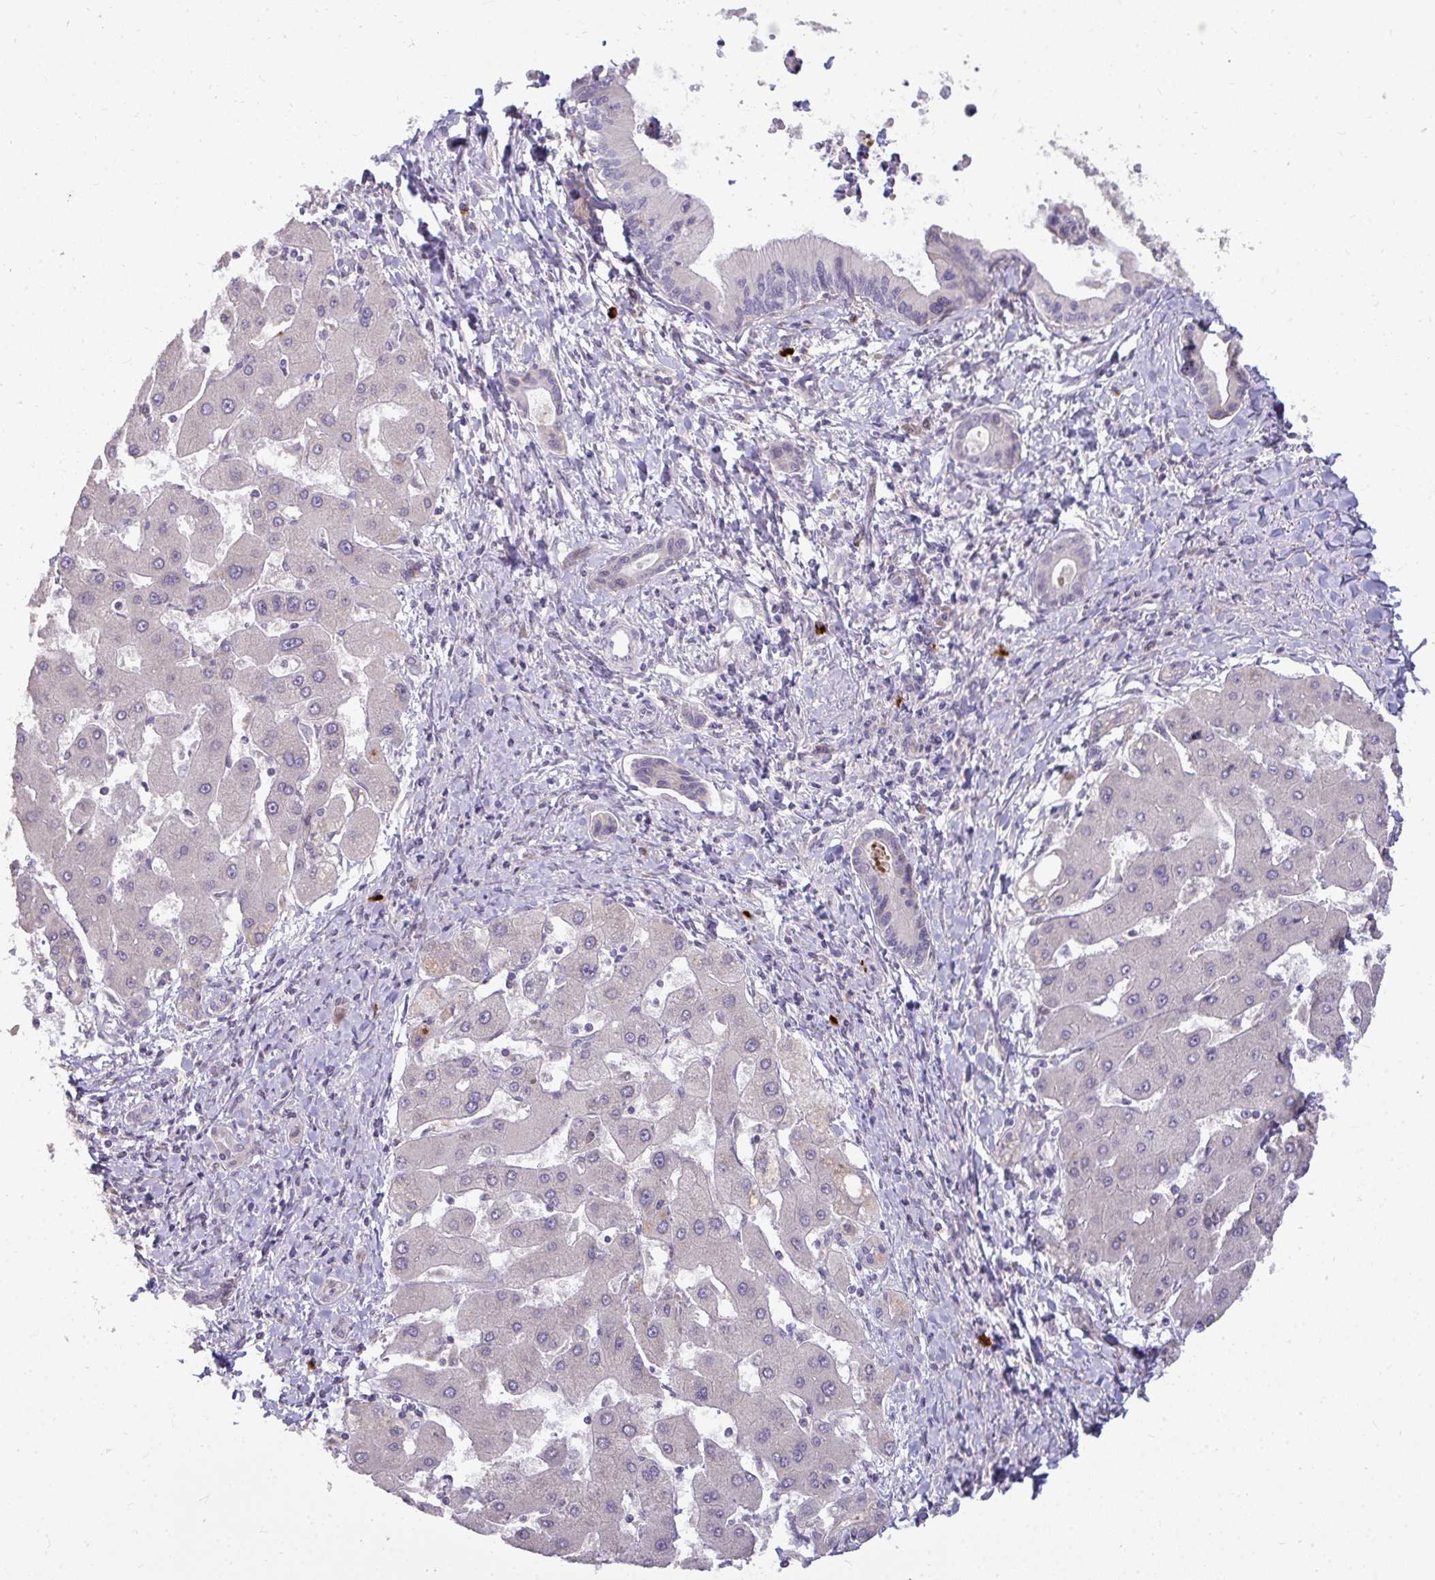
{"staining": {"intensity": "negative", "quantity": "none", "location": "none"}, "tissue": "liver cancer", "cell_type": "Tumor cells", "image_type": "cancer", "snomed": [{"axis": "morphology", "description": "Cholangiocarcinoma"}, {"axis": "topography", "description": "Liver"}], "caption": "DAB (3,3'-diaminobenzidine) immunohistochemical staining of liver cancer (cholangiocarcinoma) shows no significant staining in tumor cells.", "gene": "SH2D1B", "patient": {"sex": "male", "age": 66}}